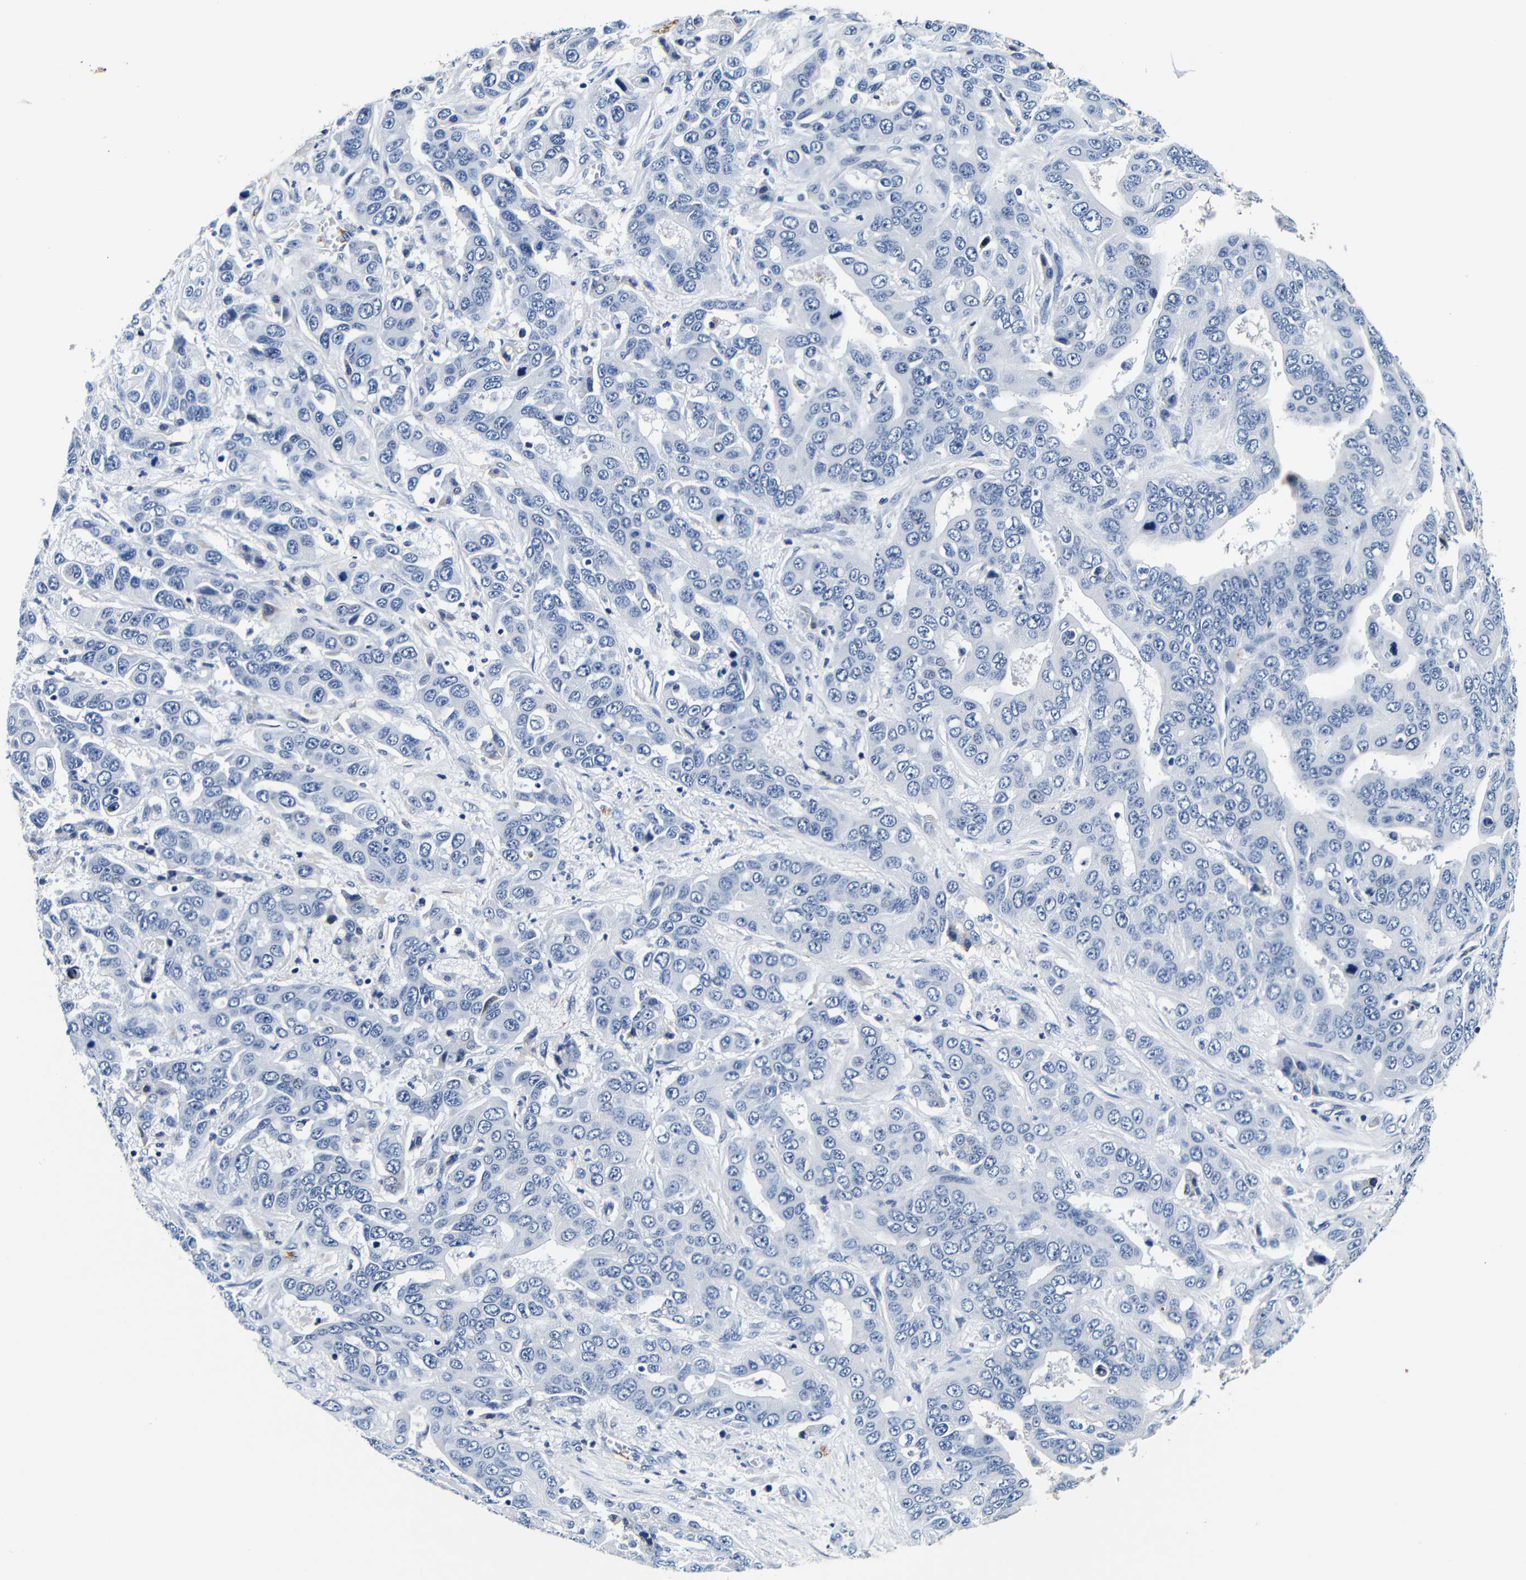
{"staining": {"intensity": "negative", "quantity": "none", "location": "none"}, "tissue": "liver cancer", "cell_type": "Tumor cells", "image_type": "cancer", "snomed": [{"axis": "morphology", "description": "Cholangiocarcinoma"}, {"axis": "topography", "description": "Liver"}], "caption": "High power microscopy image of an immunohistochemistry (IHC) image of liver cancer, revealing no significant expression in tumor cells.", "gene": "GP1BA", "patient": {"sex": "female", "age": 52}}